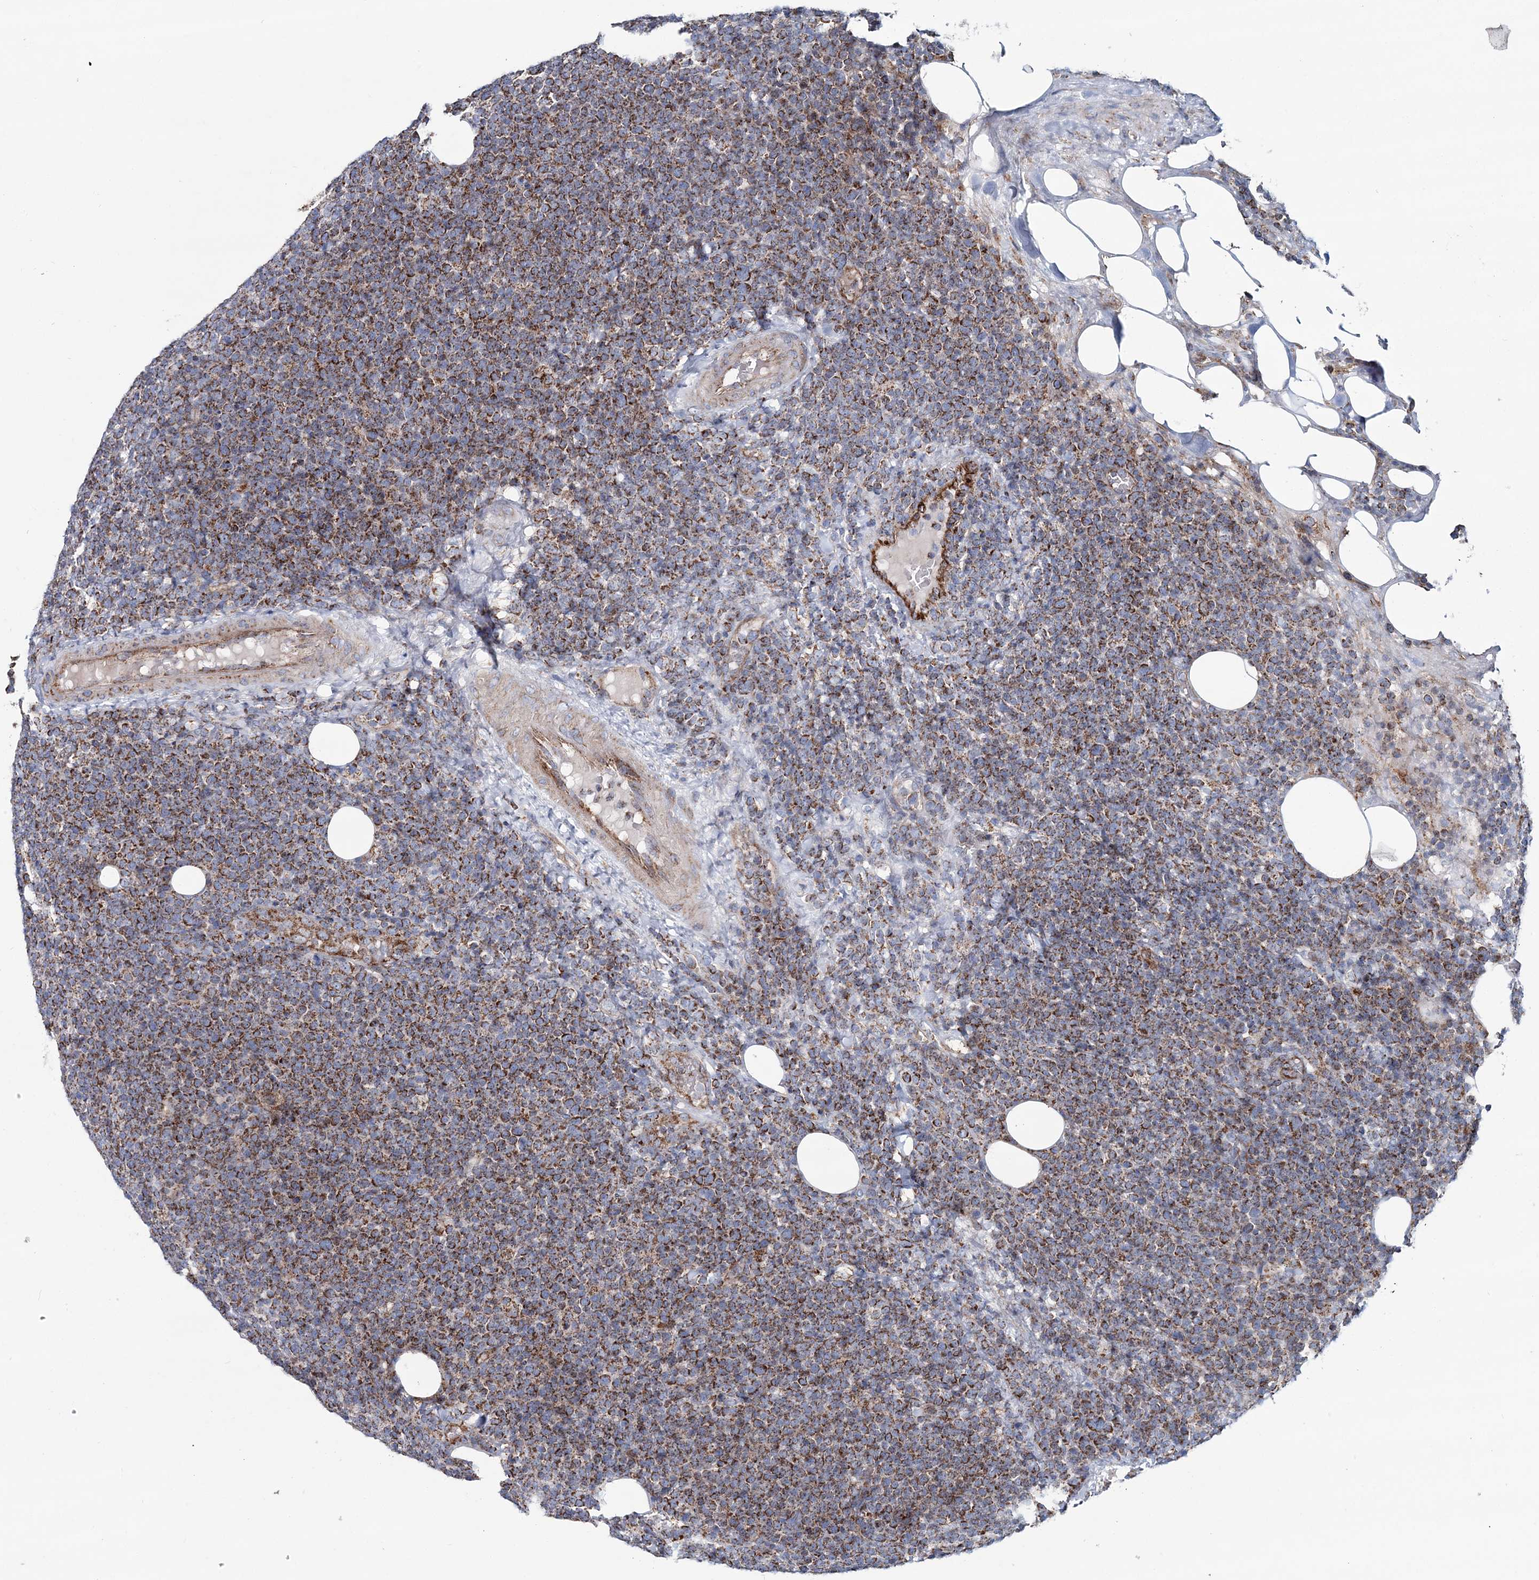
{"staining": {"intensity": "moderate", "quantity": ">75%", "location": "cytoplasmic/membranous"}, "tissue": "lymphoma", "cell_type": "Tumor cells", "image_type": "cancer", "snomed": [{"axis": "morphology", "description": "Malignant lymphoma, non-Hodgkin's type, High grade"}, {"axis": "topography", "description": "Lymph node"}], "caption": "Immunohistochemistry (IHC) of lymphoma shows medium levels of moderate cytoplasmic/membranous positivity in about >75% of tumor cells. (DAB (3,3'-diaminobenzidine) IHC, brown staining for protein, blue staining for nuclei).", "gene": "ARHGAP6", "patient": {"sex": "male", "age": 61}}